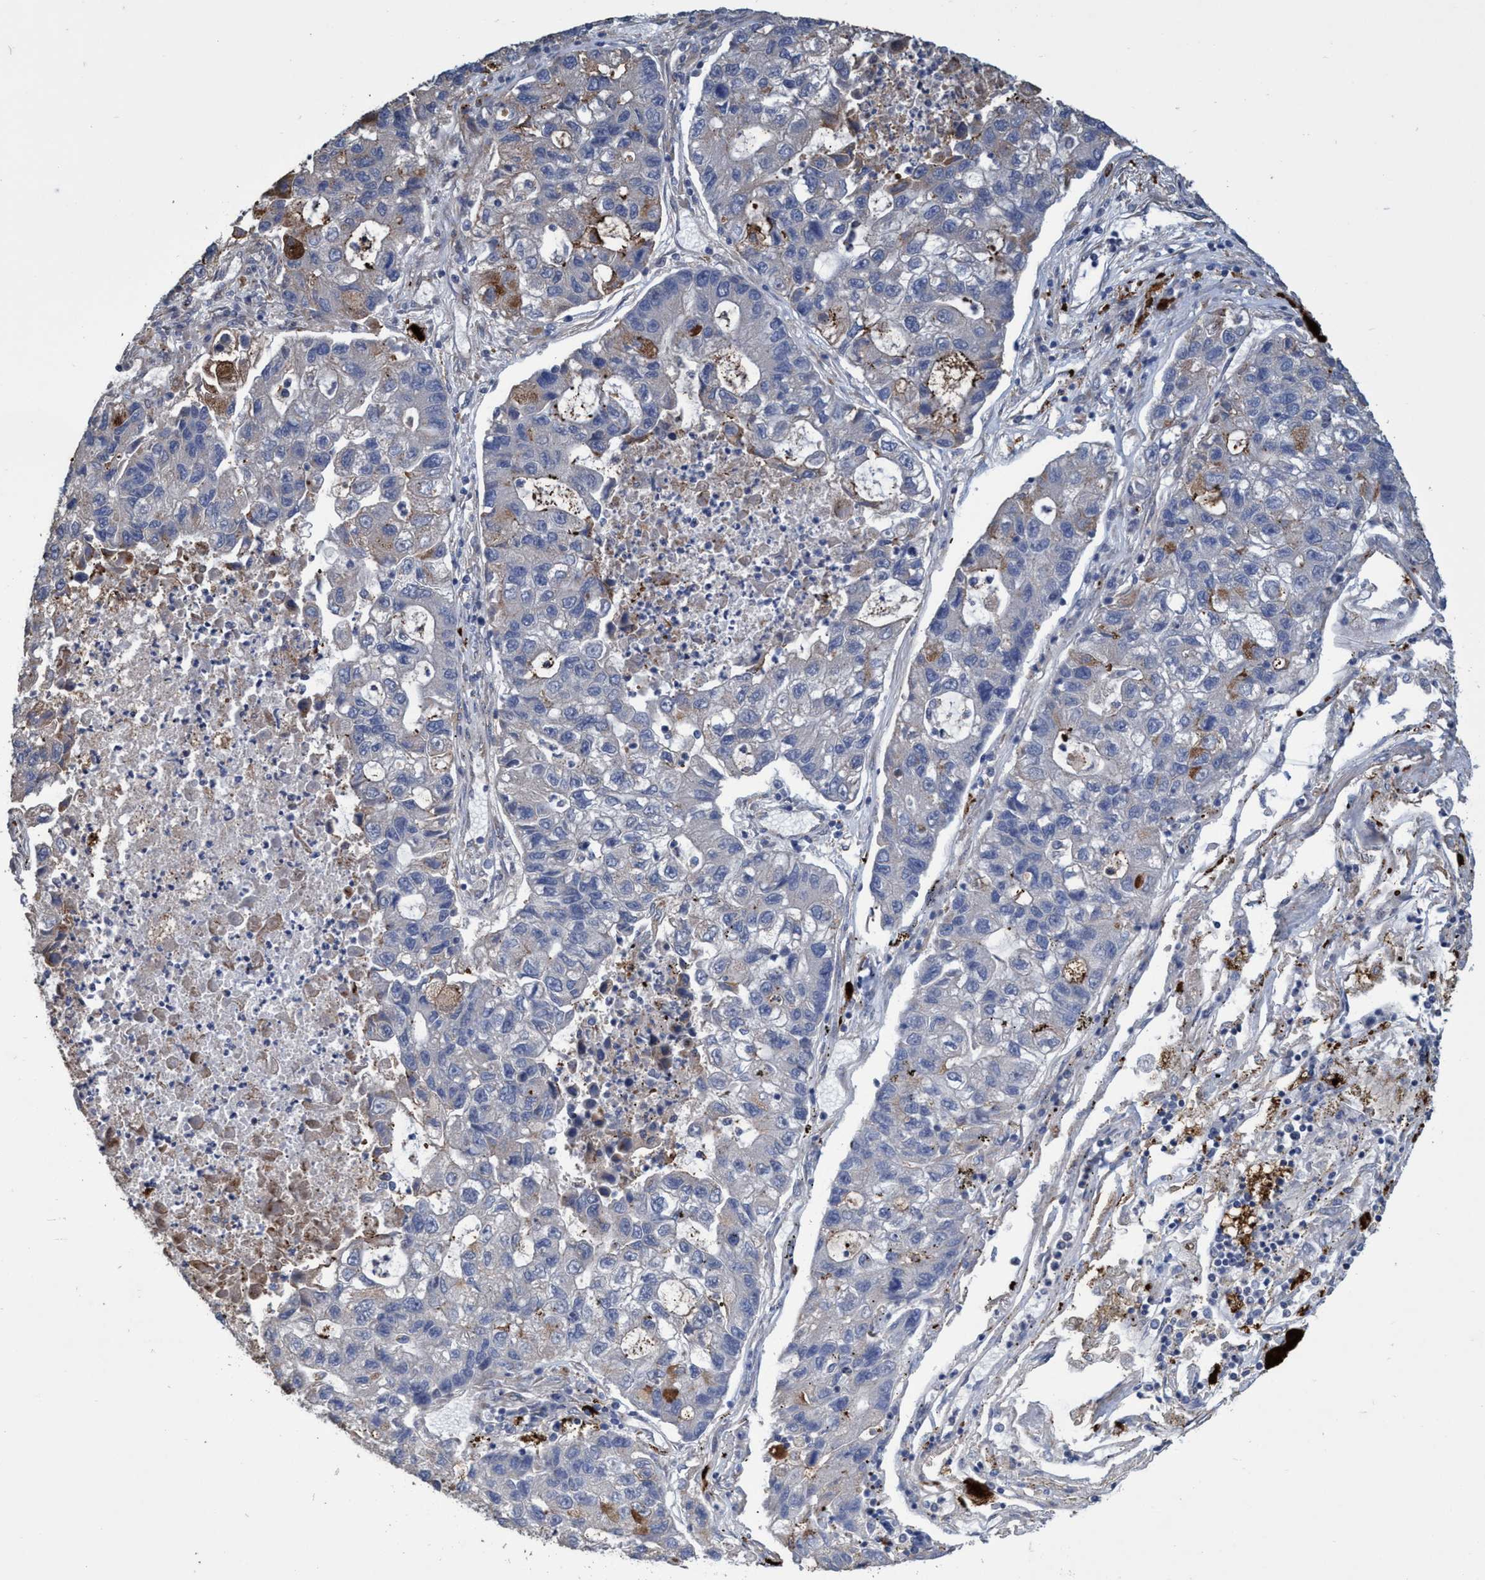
{"staining": {"intensity": "negative", "quantity": "none", "location": "none"}, "tissue": "lung cancer", "cell_type": "Tumor cells", "image_type": "cancer", "snomed": [{"axis": "morphology", "description": "Adenocarcinoma, NOS"}, {"axis": "topography", "description": "Lung"}], "caption": "High magnification brightfield microscopy of adenocarcinoma (lung) stained with DAB (brown) and counterstained with hematoxylin (blue): tumor cells show no significant positivity.", "gene": "BBS9", "patient": {"sex": "female", "age": 51}}